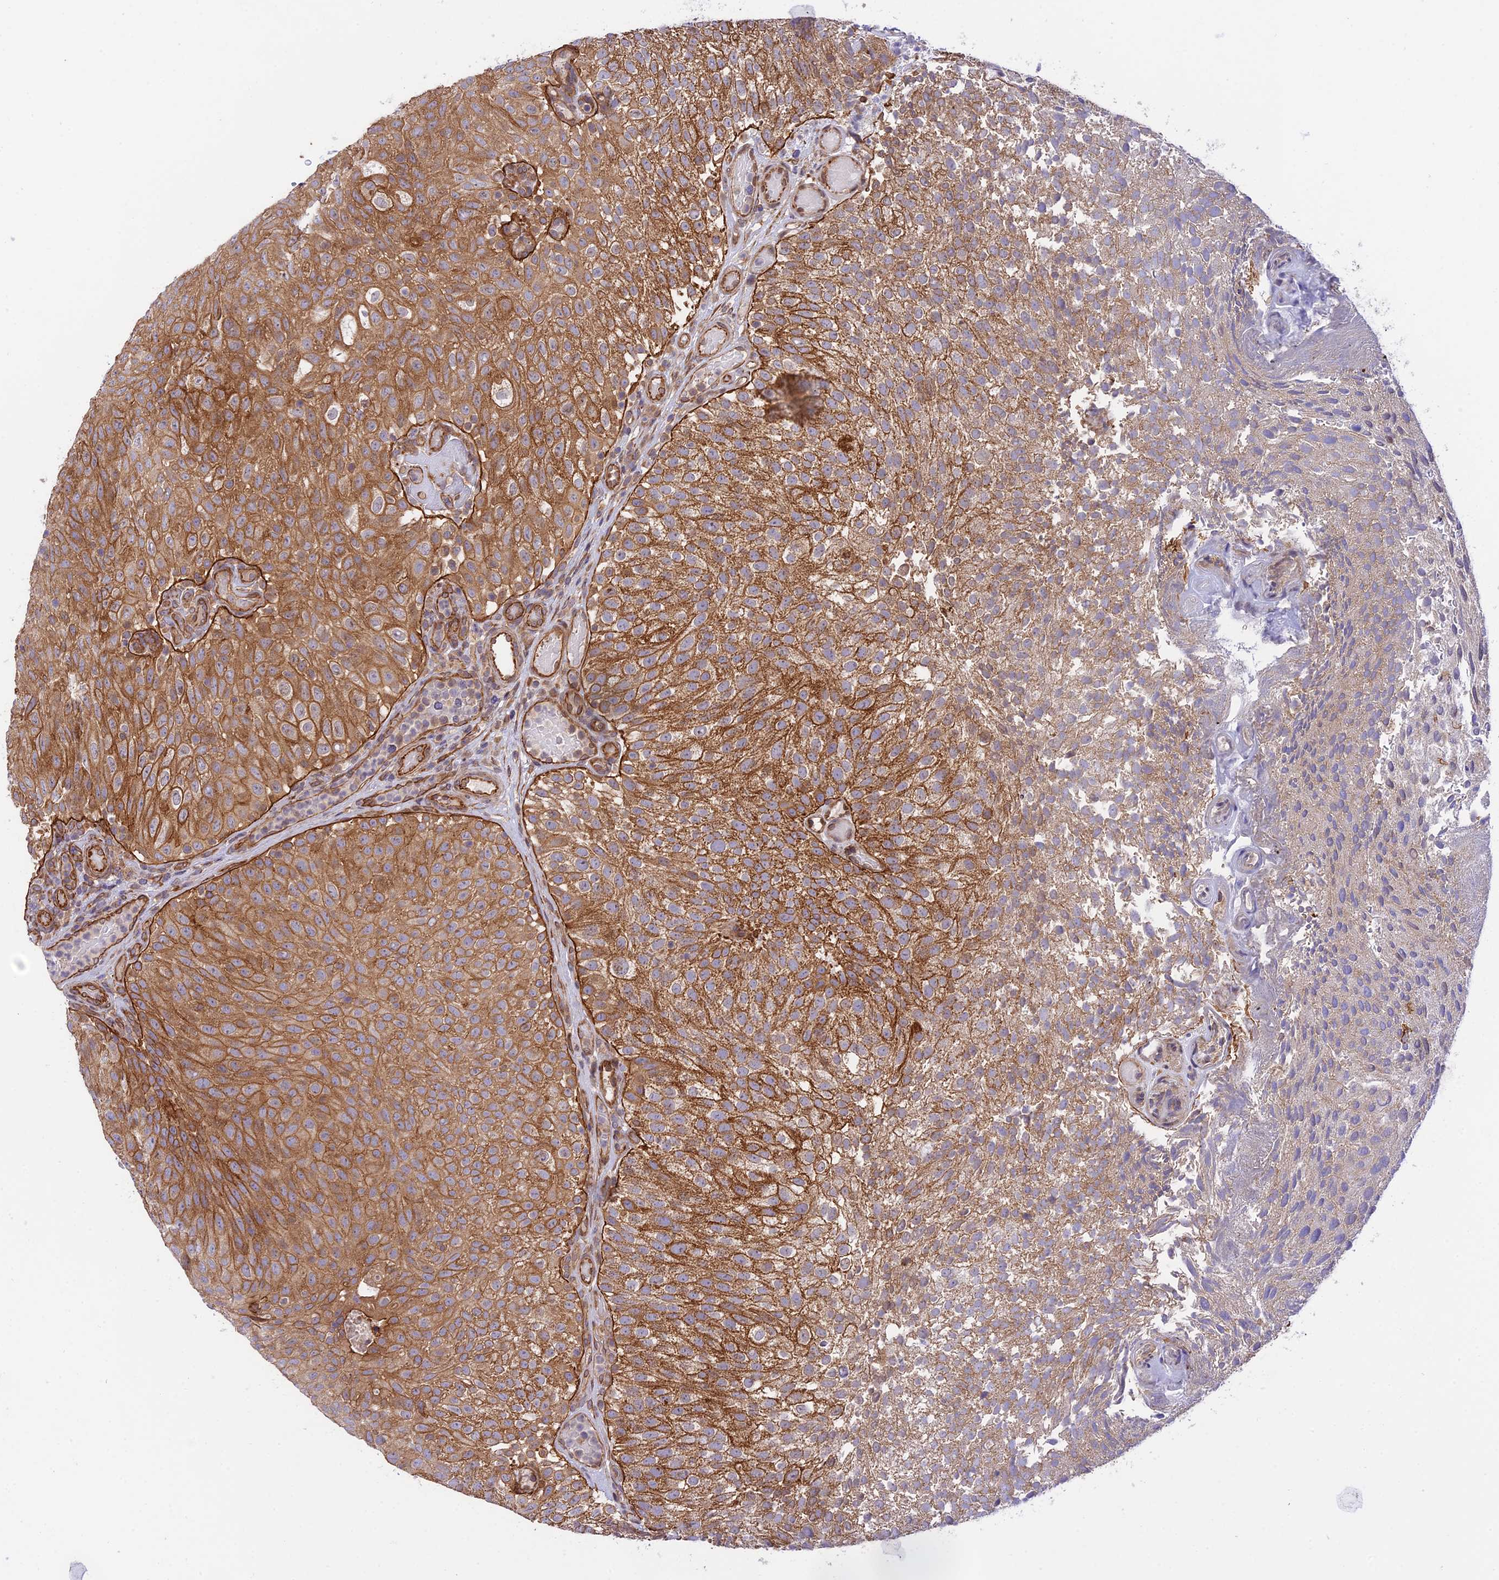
{"staining": {"intensity": "strong", "quantity": ">75%", "location": "cytoplasmic/membranous"}, "tissue": "urothelial cancer", "cell_type": "Tumor cells", "image_type": "cancer", "snomed": [{"axis": "morphology", "description": "Urothelial carcinoma, Low grade"}, {"axis": "topography", "description": "Urinary bladder"}], "caption": "The histopathology image demonstrates a brown stain indicating the presence of a protein in the cytoplasmic/membranous of tumor cells in urothelial cancer.", "gene": "EXOC3L4", "patient": {"sex": "male", "age": 78}}